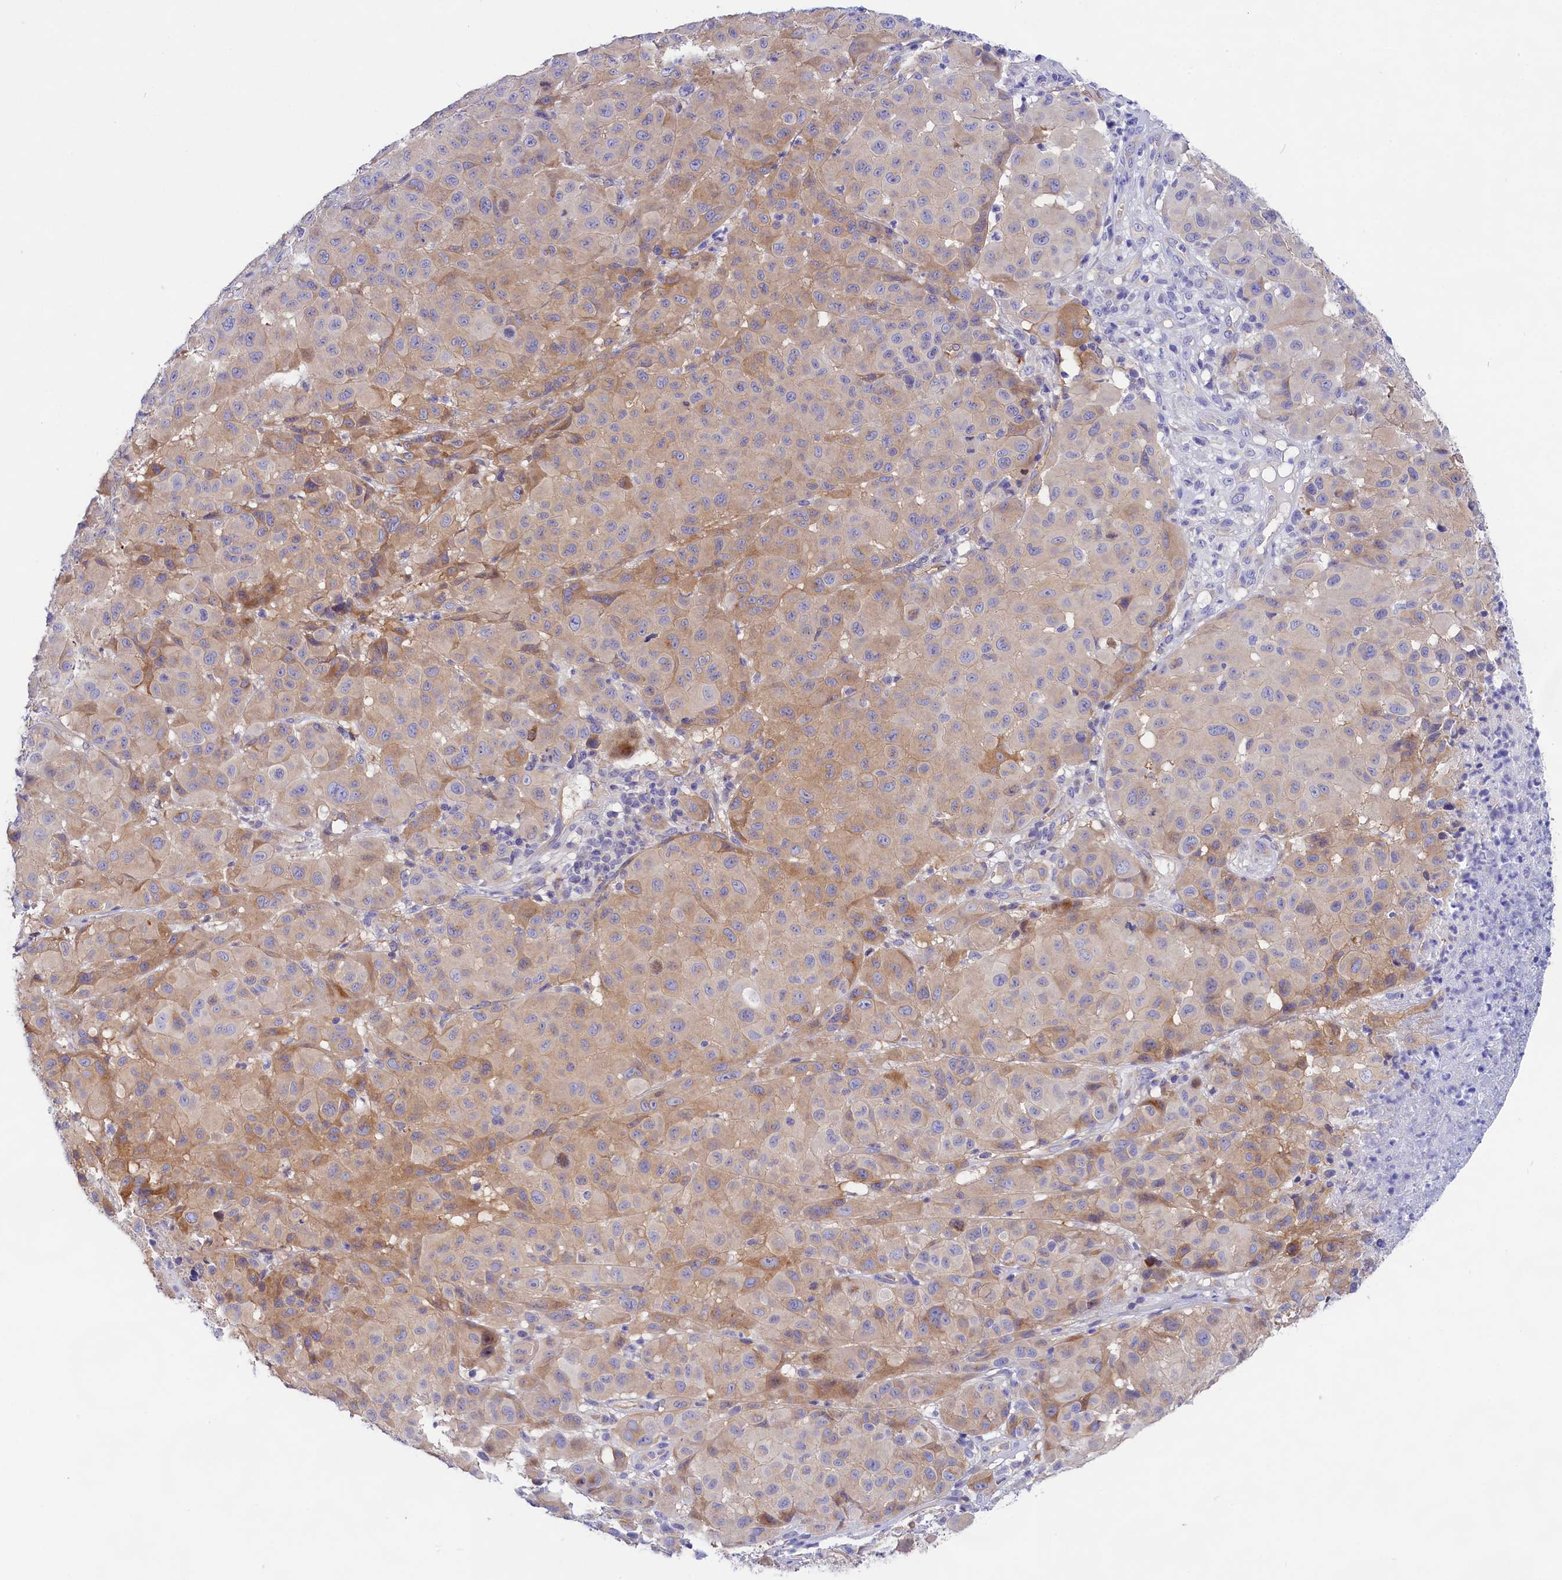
{"staining": {"intensity": "moderate", "quantity": "25%-75%", "location": "cytoplasmic/membranous"}, "tissue": "melanoma", "cell_type": "Tumor cells", "image_type": "cancer", "snomed": [{"axis": "morphology", "description": "Malignant melanoma, NOS"}, {"axis": "topography", "description": "Skin"}], "caption": "Tumor cells demonstrate medium levels of moderate cytoplasmic/membranous expression in about 25%-75% of cells in melanoma.", "gene": "PPP1R13L", "patient": {"sex": "male", "age": 73}}